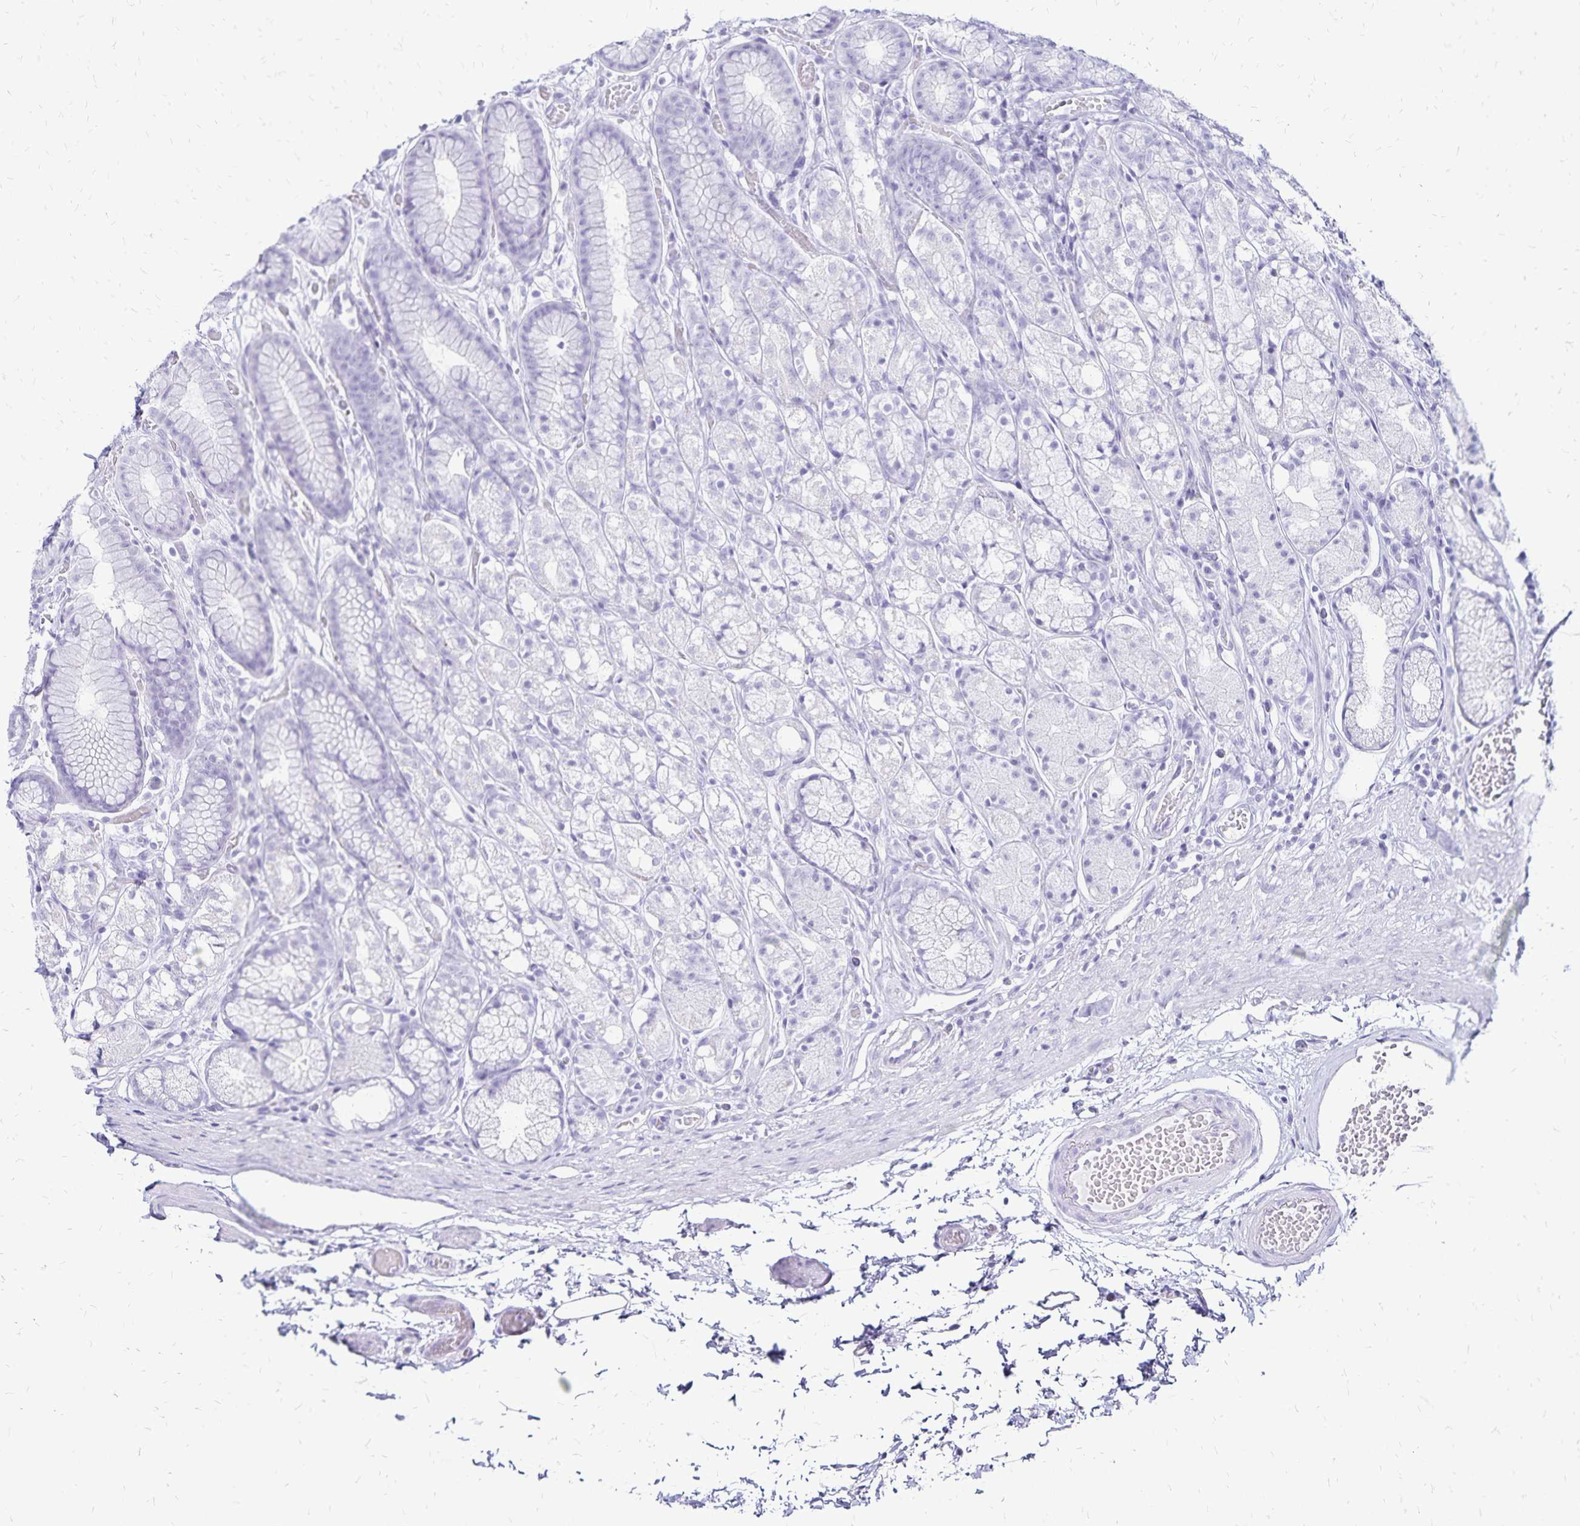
{"staining": {"intensity": "negative", "quantity": "none", "location": "none"}, "tissue": "stomach", "cell_type": "Glandular cells", "image_type": "normal", "snomed": [{"axis": "morphology", "description": "Normal tissue, NOS"}, {"axis": "topography", "description": "Smooth muscle"}, {"axis": "topography", "description": "Stomach"}], "caption": "The image displays no staining of glandular cells in unremarkable stomach.", "gene": "LIN28B", "patient": {"sex": "male", "age": 70}}